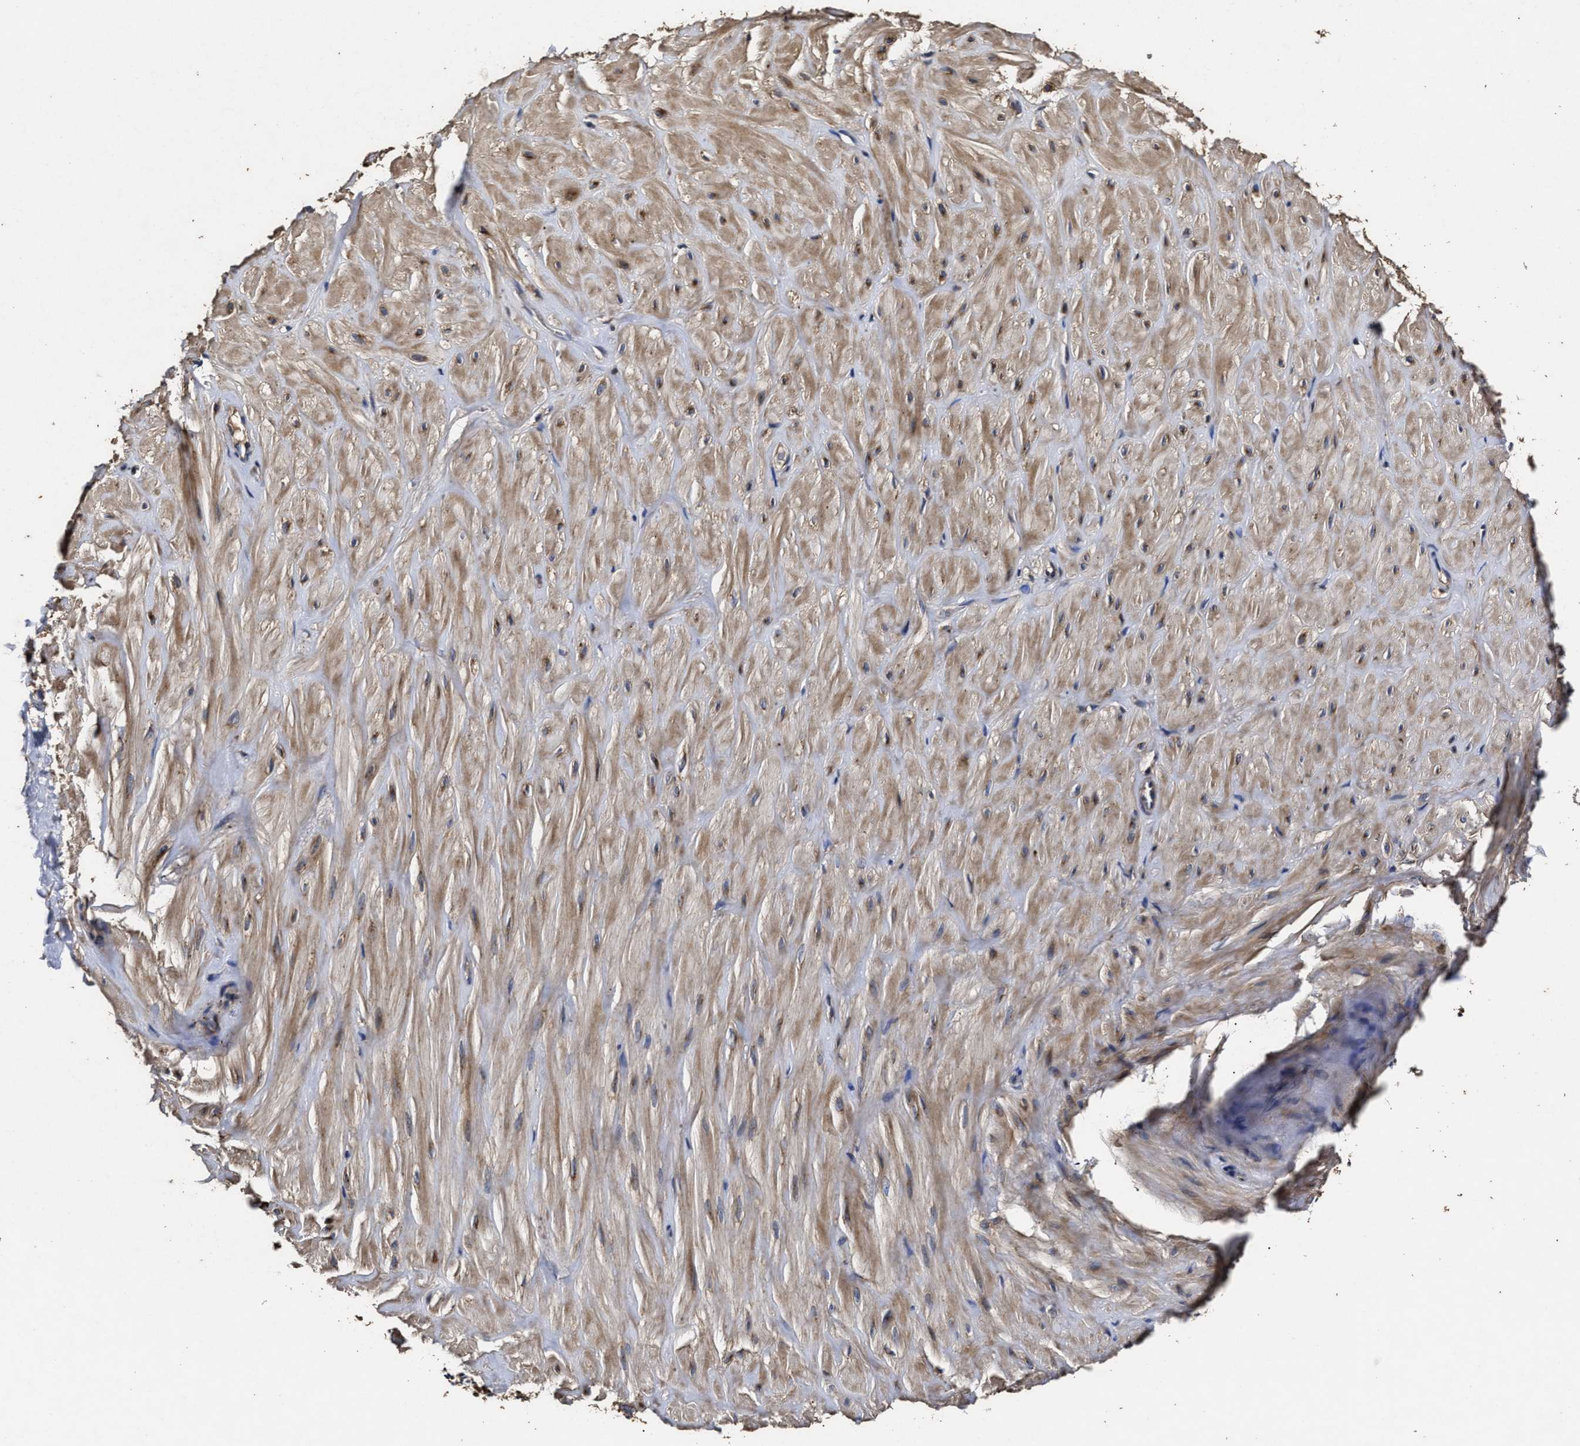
{"staining": {"intensity": "moderate", "quantity": ">75%", "location": "cytoplasmic/membranous"}, "tissue": "adipose tissue", "cell_type": "Adipocytes", "image_type": "normal", "snomed": [{"axis": "morphology", "description": "Normal tissue, NOS"}, {"axis": "topography", "description": "Adipose tissue"}, {"axis": "topography", "description": "Vascular tissue"}, {"axis": "topography", "description": "Peripheral nerve tissue"}], "caption": "Immunohistochemistry (IHC) histopathology image of normal adipose tissue: human adipose tissue stained using immunohistochemistry demonstrates medium levels of moderate protein expression localized specifically in the cytoplasmic/membranous of adipocytes, appearing as a cytoplasmic/membranous brown color.", "gene": "PPM1K", "patient": {"sex": "male", "age": 25}}